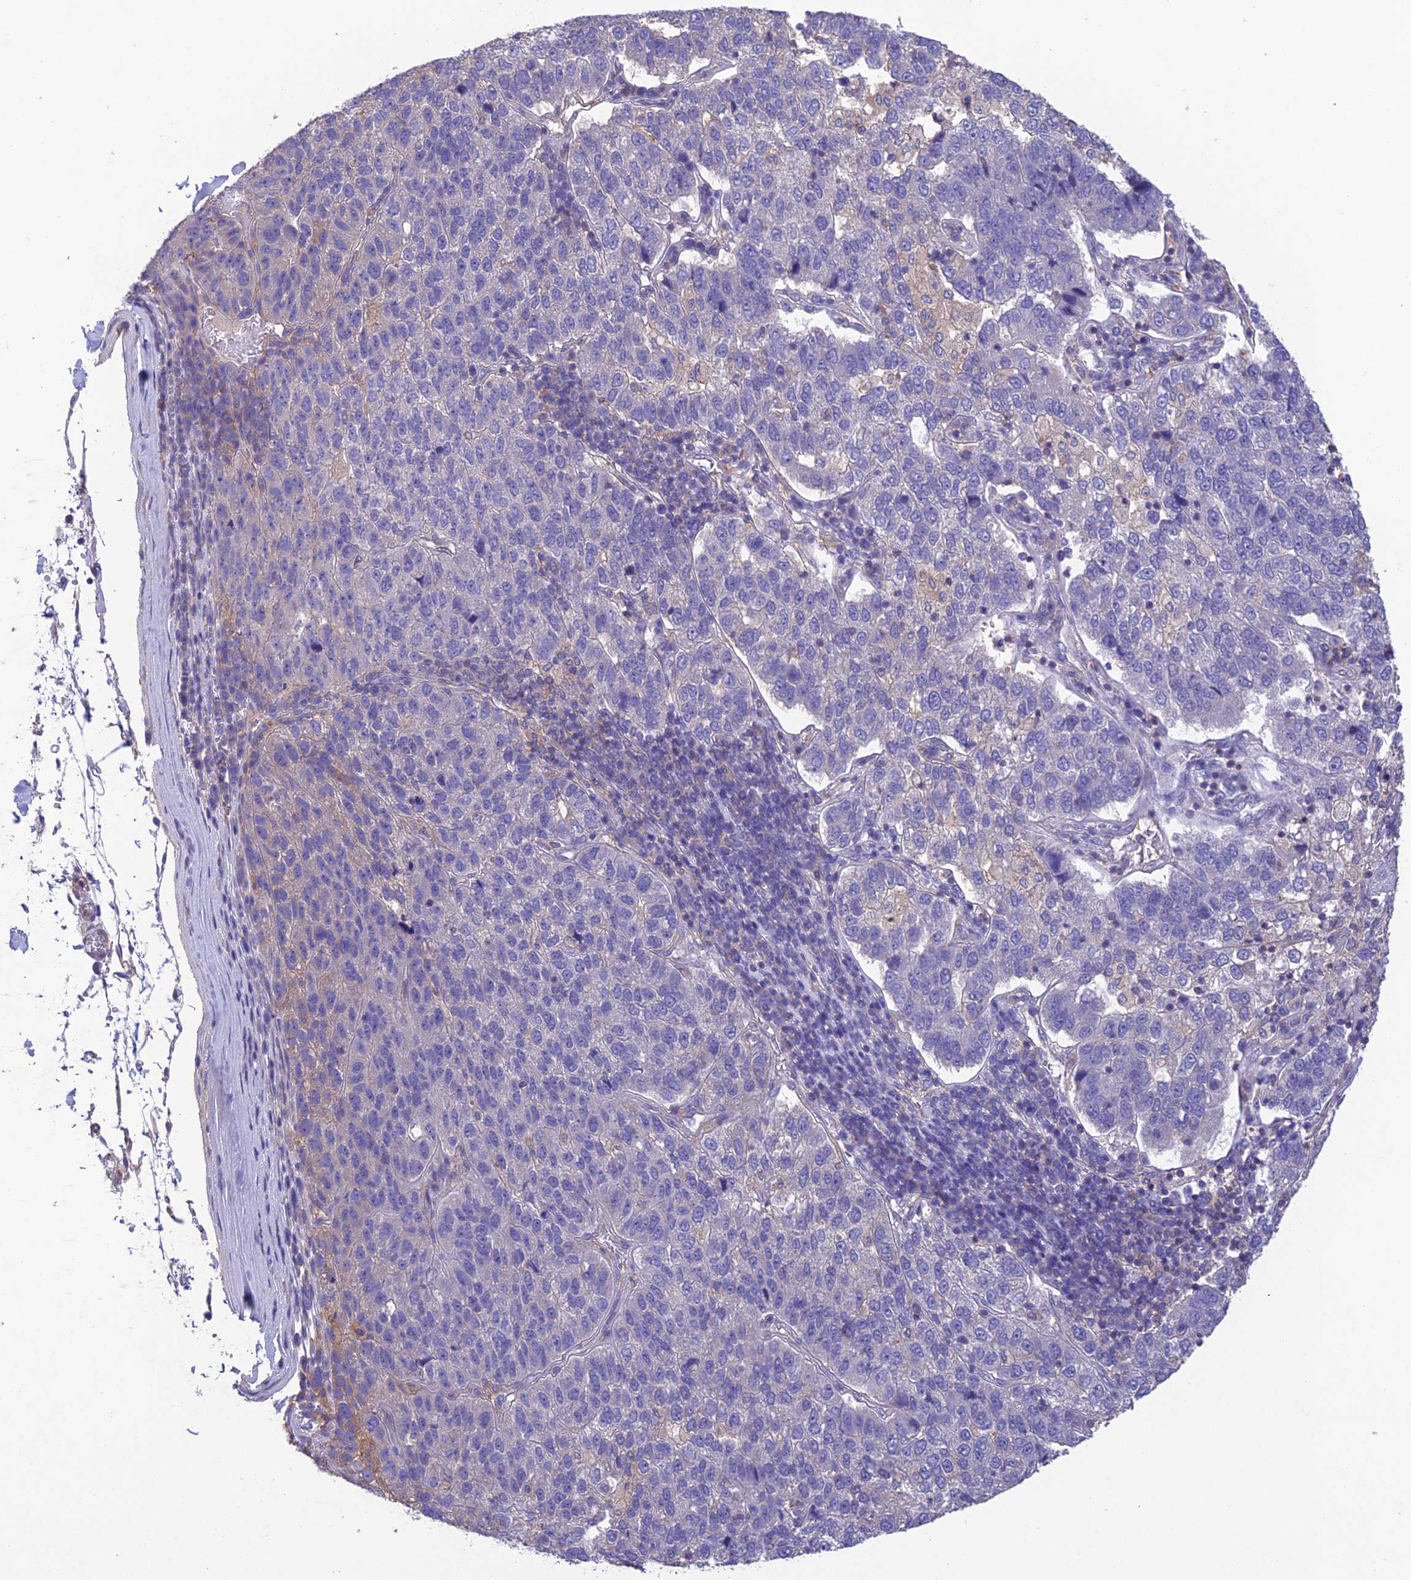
{"staining": {"intensity": "negative", "quantity": "none", "location": "none"}, "tissue": "pancreatic cancer", "cell_type": "Tumor cells", "image_type": "cancer", "snomed": [{"axis": "morphology", "description": "Adenocarcinoma, NOS"}, {"axis": "topography", "description": "Pancreas"}], "caption": "Immunohistochemical staining of human pancreatic adenocarcinoma demonstrates no significant positivity in tumor cells.", "gene": "SNX24", "patient": {"sex": "female", "age": 61}}